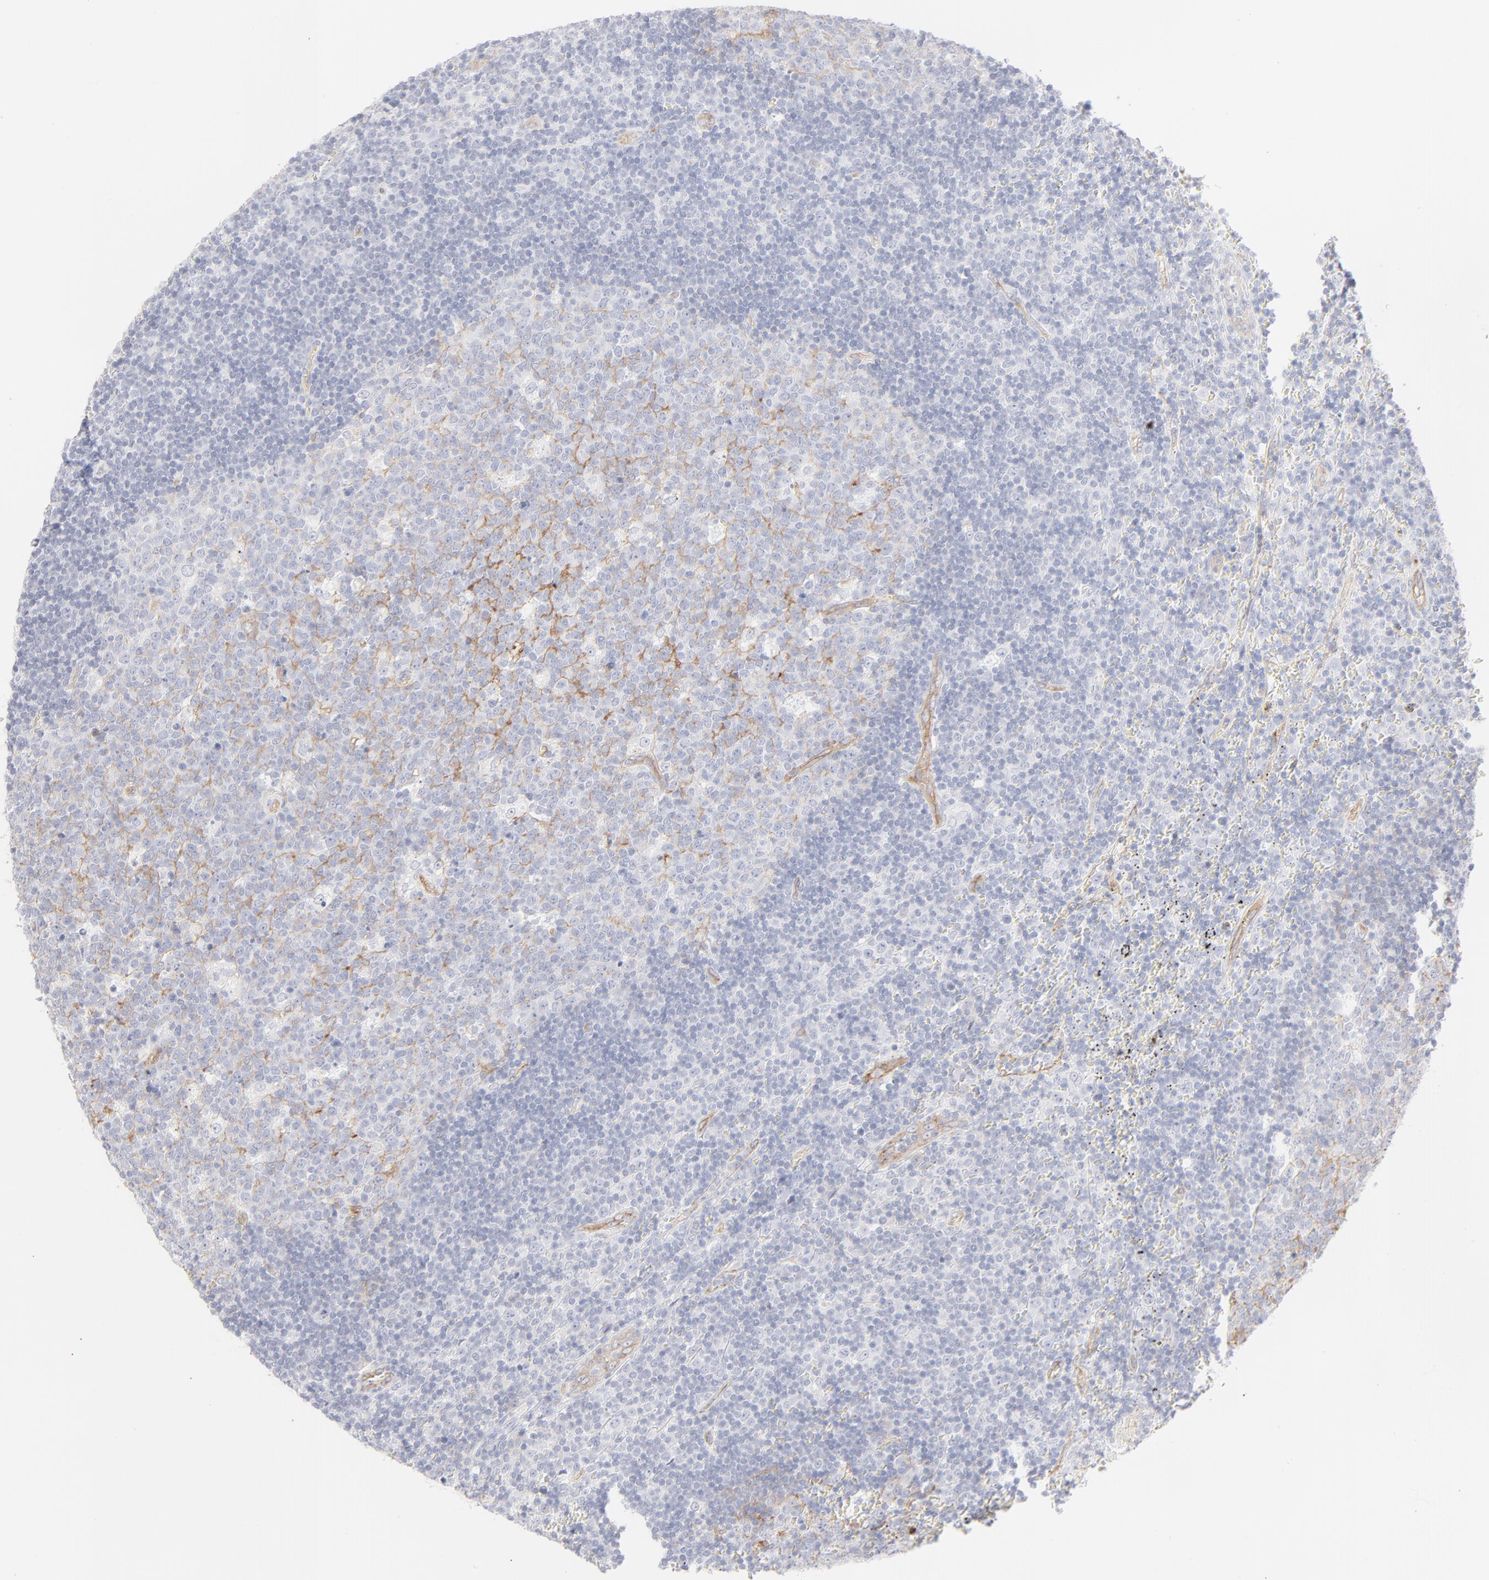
{"staining": {"intensity": "negative", "quantity": "none", "location": "none"}, "tissue": "lymph node", "cell_type": "Germinal center cells", "image_type": "normal", "snomed": [{"axis": "morphology", "description": "Normal tissue, NOS"}, {"axis": "topography", "description": "Lymph node"}, {"axis": "topography", "description": "Salivary gland"}], "caption": "Immunohistochemistry micrograph of benign lymph node: human lymph node stained with DAB displays no significant protein positivity in germinal center cells.", "gene": "ITGA5", "patient": {"sex": "male", "age": 8}}